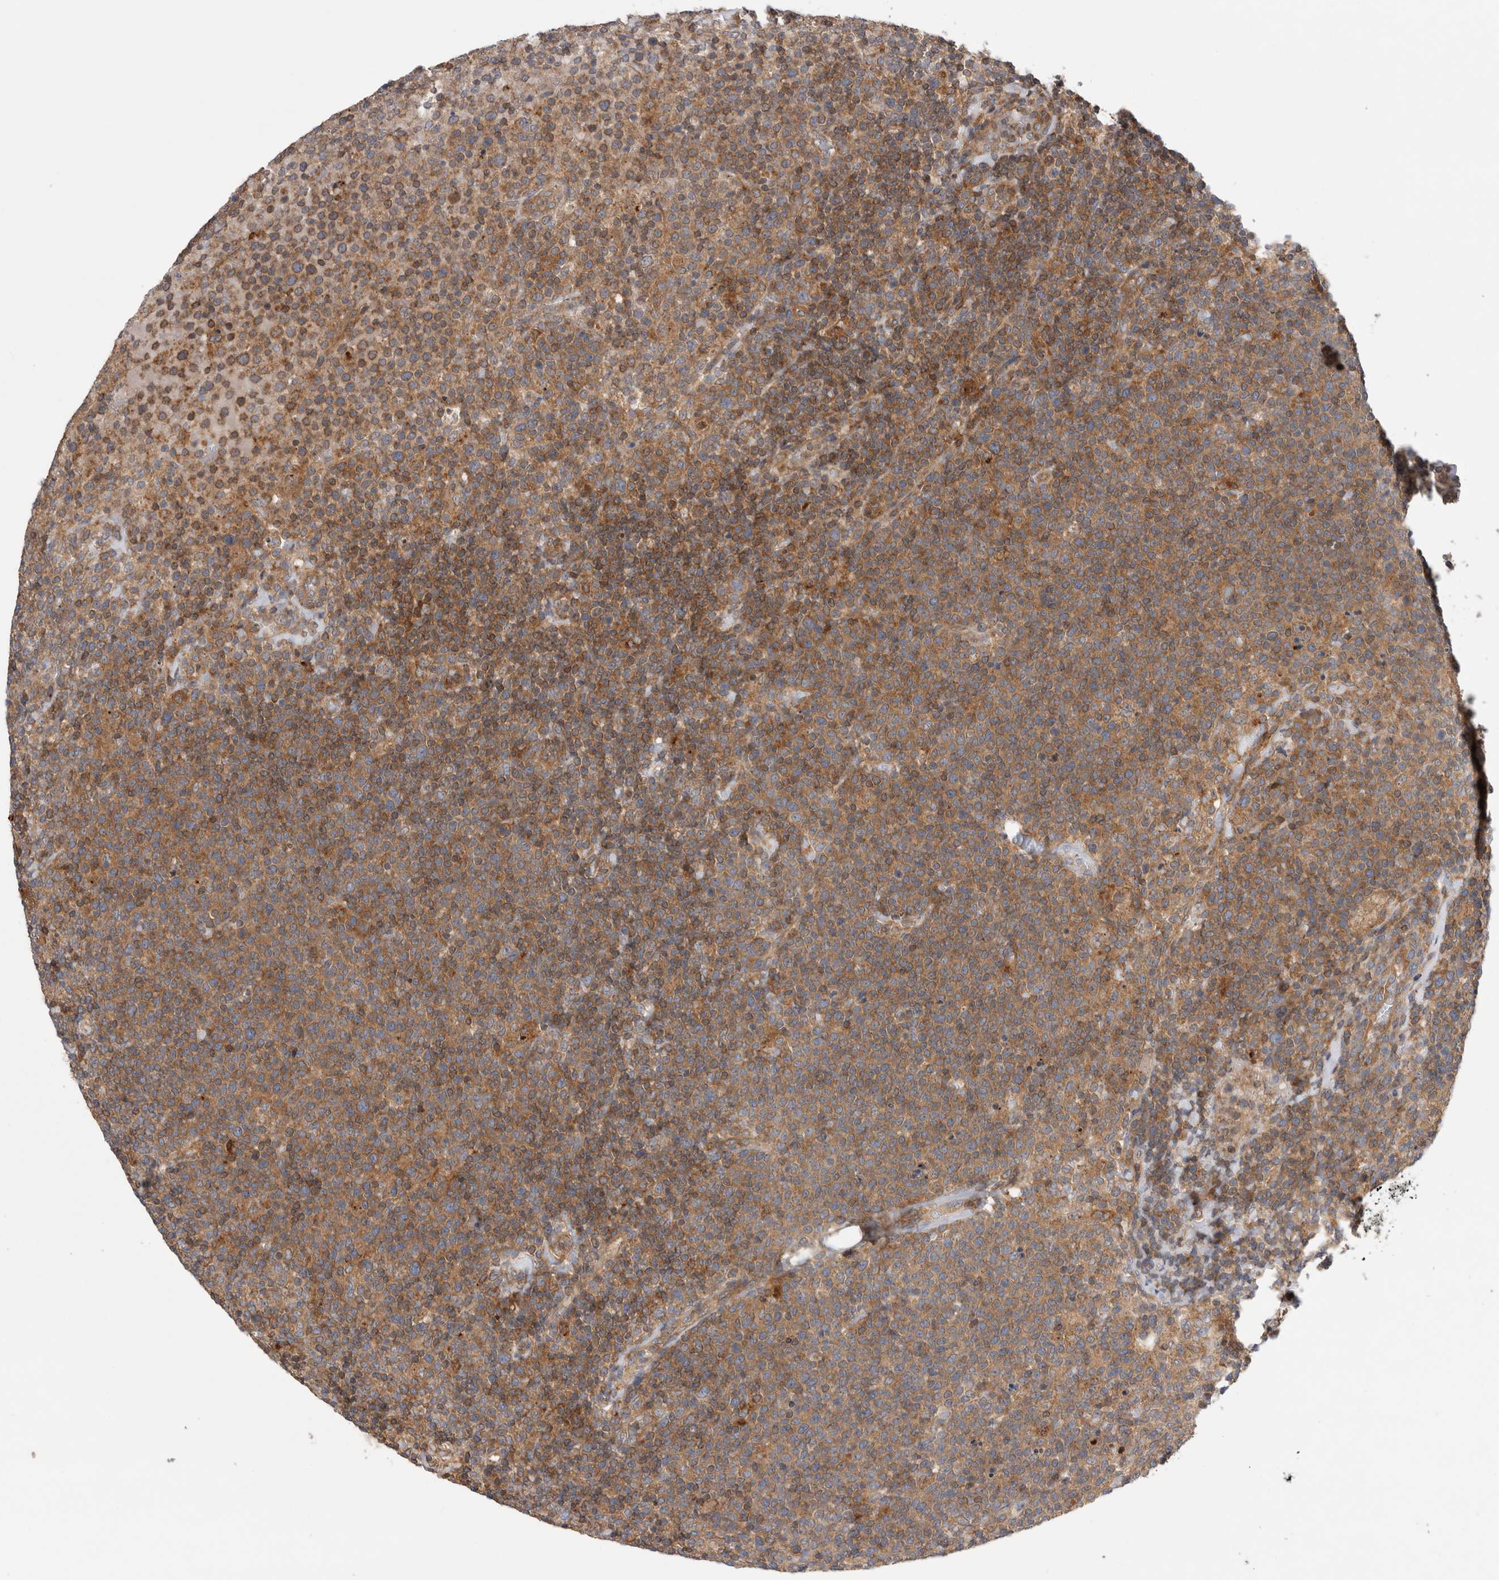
{"staining": {"intensity": "moderate", "quantity": ">75%", "location": "cytoplasmic/membranous"}, "tissue": "lymphoma", "cell_type": "Tumor cells", "image_type": "cancer", "snomed": [{"axis": "morphology", "description": "Malignant lymphoma, non-Hodgkin's type, High grade"}, {"axis": "topography", "description": "Lymph node"}], "caption": "Immunohistochemistry (DAB (3,3'-diaminobenzidine)) staining of human lymphoma reveals moderate cytoplasmic/membranous protein positivity in about >75% of tumor cells. (DAB (3,3'-diaminobenzidine) IHC with brightfield microscopy, high magnification).", "gene": "GRIK2", "patient": {"sex": "male", "age": 61}}